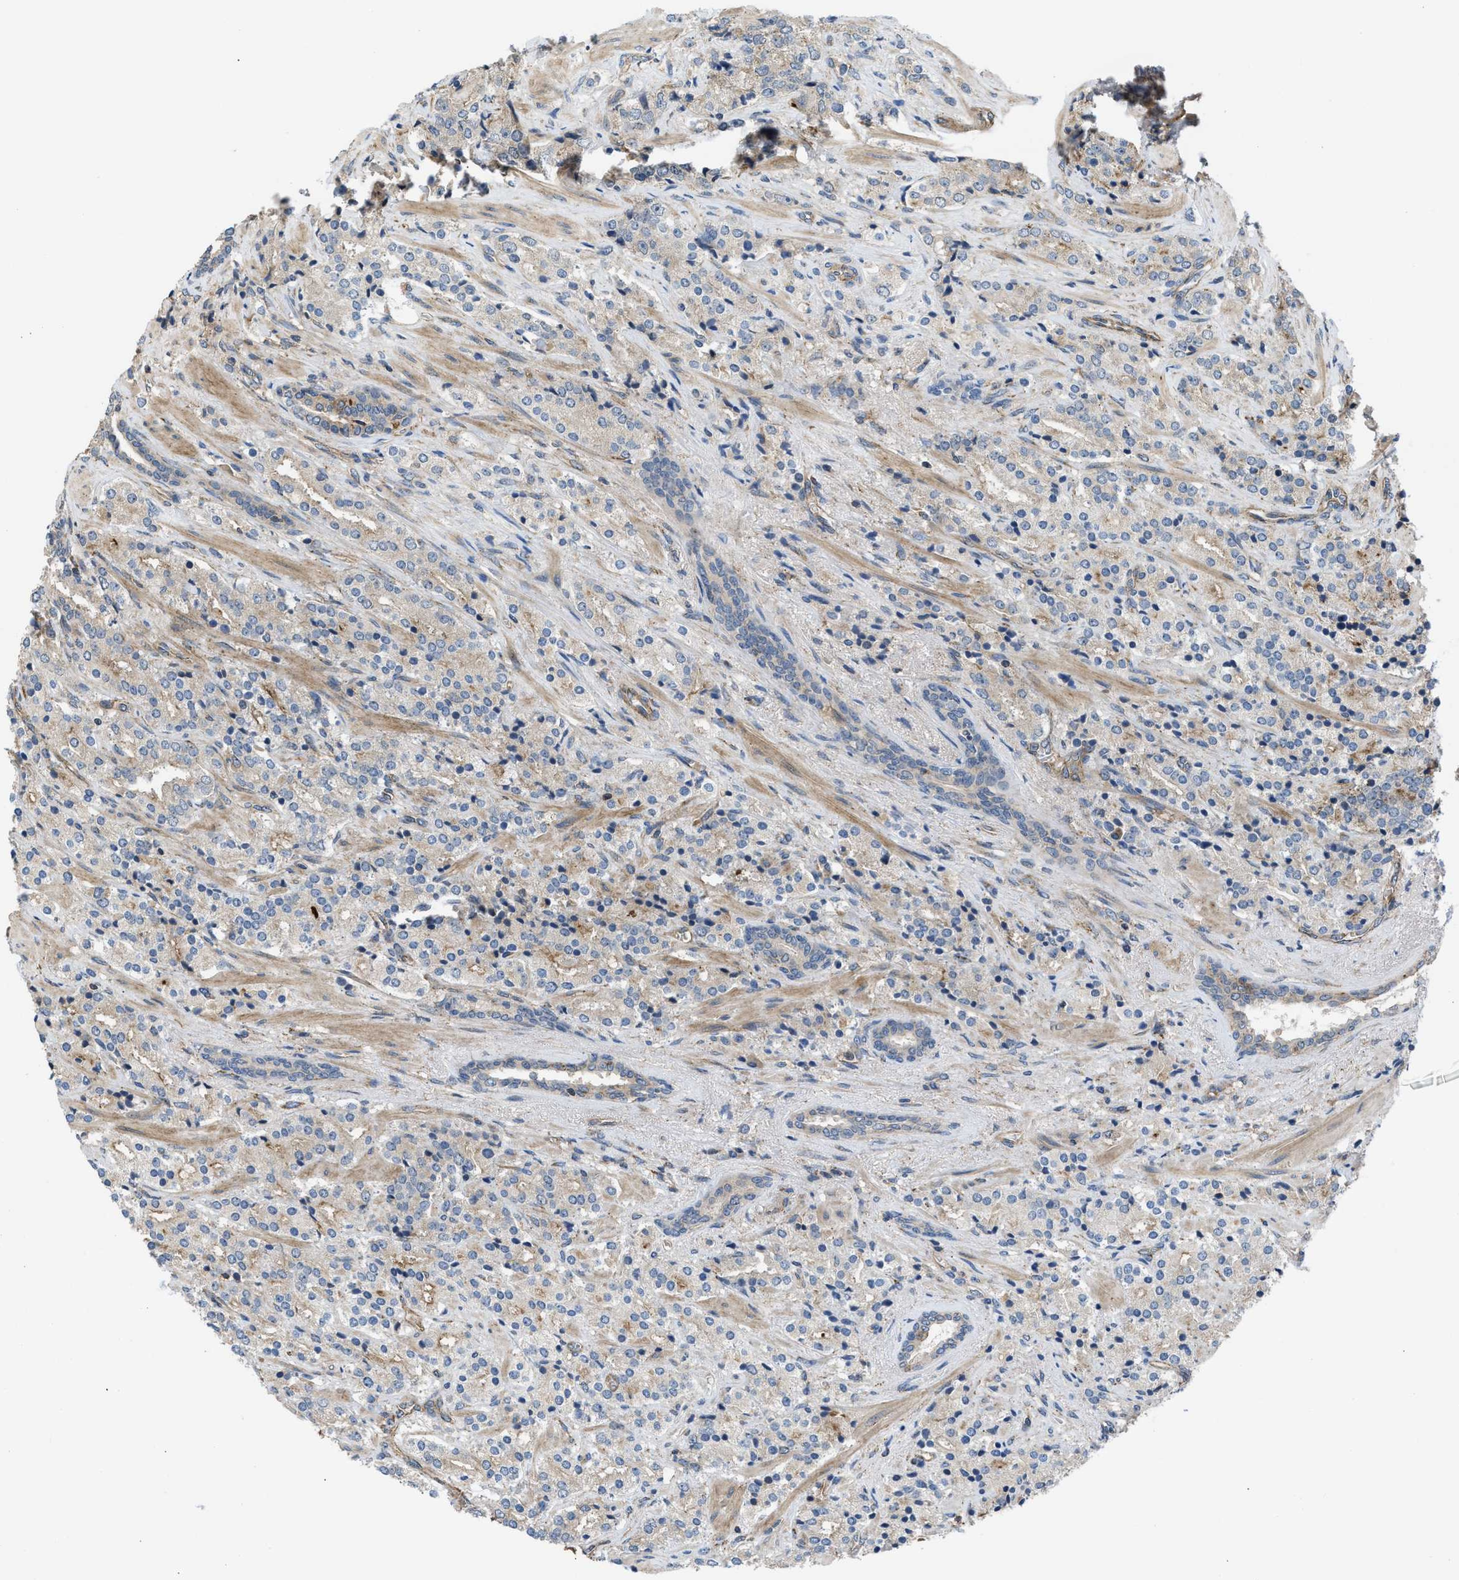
{"staining": {"intensity": "weak", "quantity": "<25%", "location": "cytoplasmic/membranous"}, "tissue": "prostate cancer", "cell_type": "Tumor cells", "image_type": "cancer", "snomed": [{"axis": "morphology", "description": "Adenocarcinoma, High grade"}, {"axis": "topography", "description": "Prostate"}], "caption": "The immunohistochemistry photomicrograph has no significant positivity in tumor cells of prostate cancer (high-grade adenocarcinoma) tissue.", "gene": "GPATCH2L", "patient": {"sex": "male", "age": 71}}